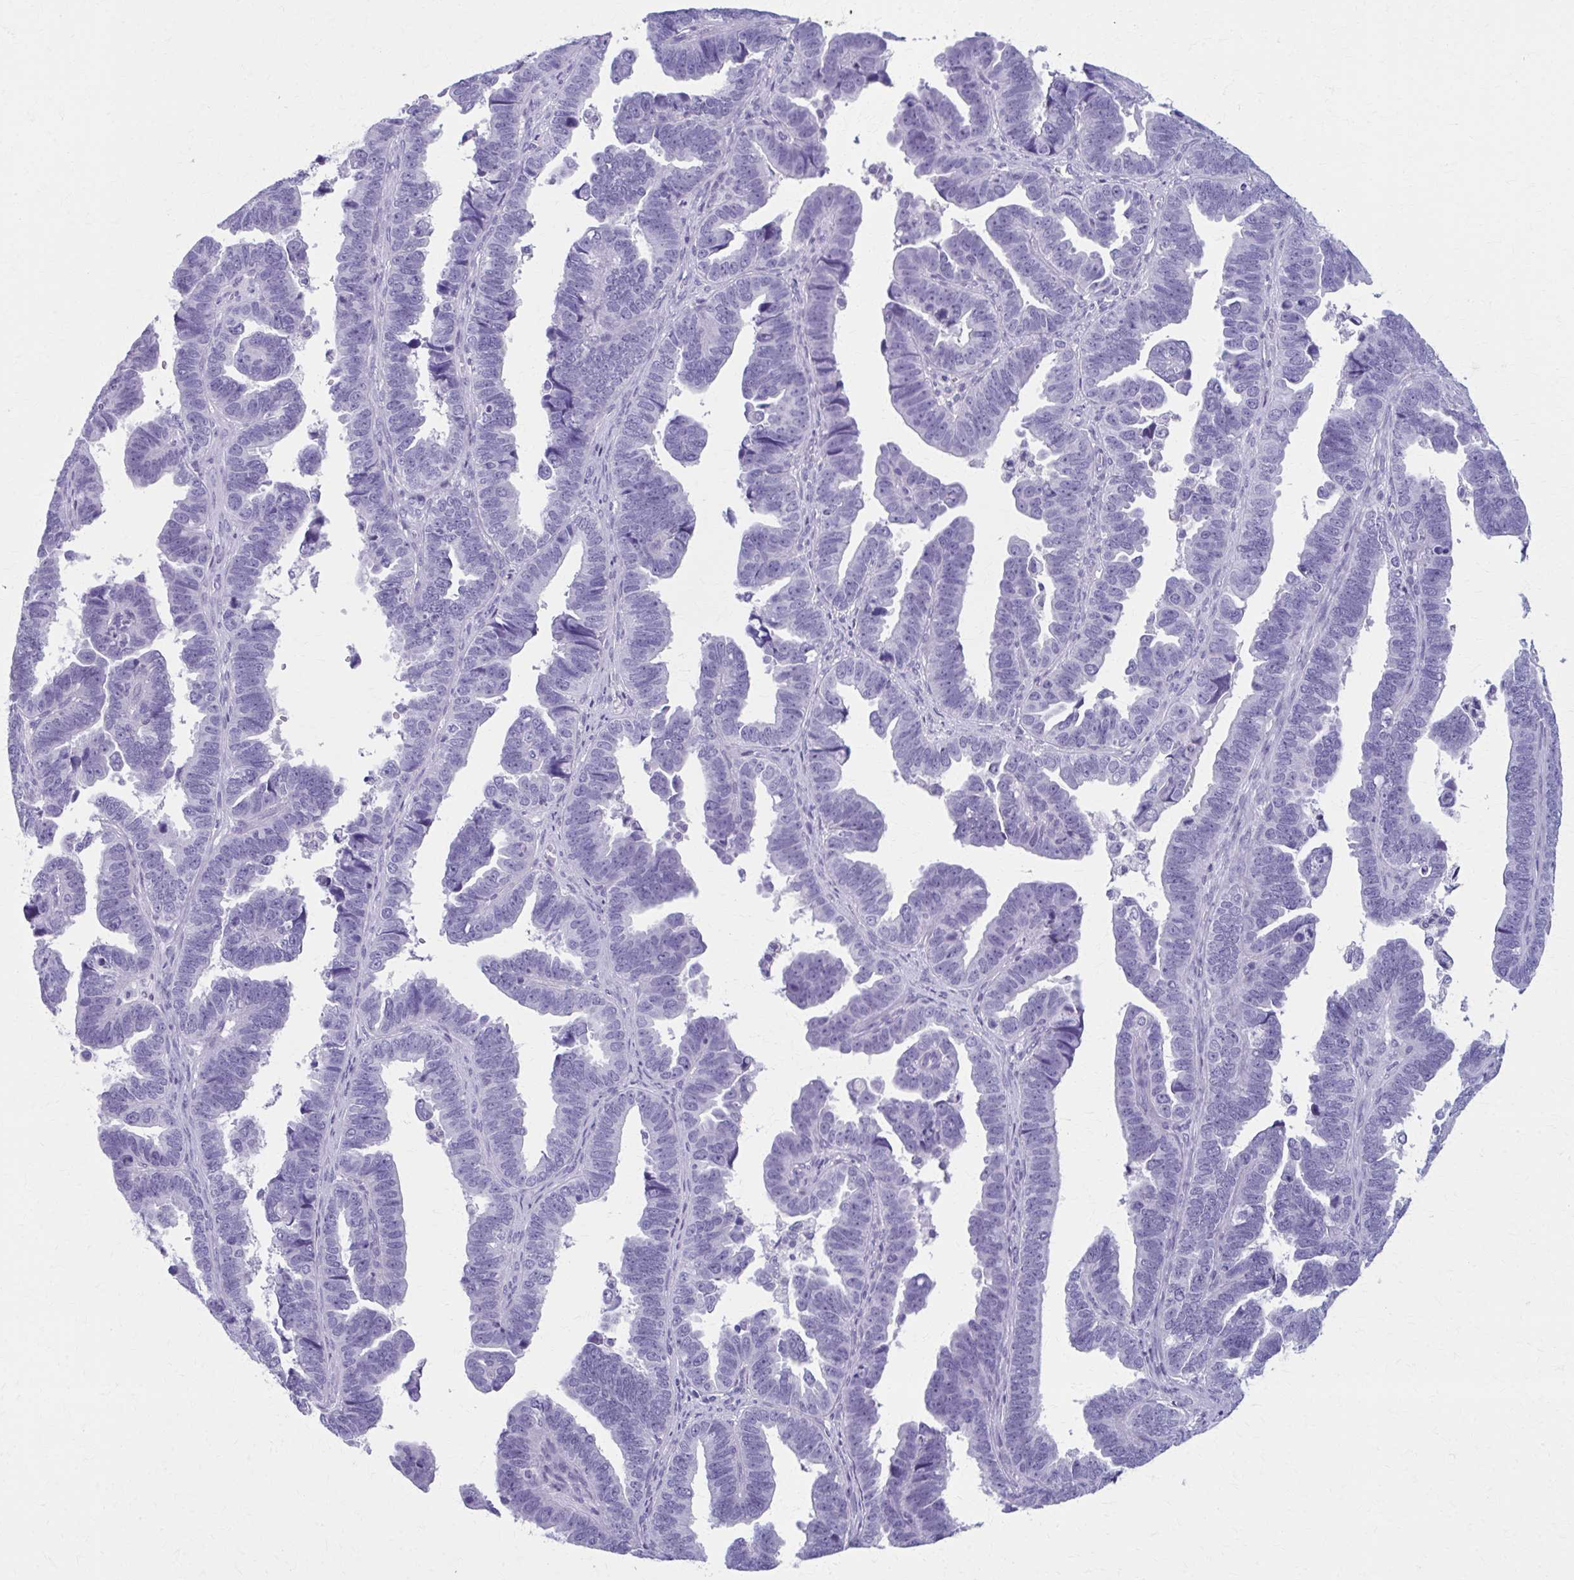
{"staining": {"intensity": "negative", "quantity": "none", "location": "none"}, "tissue": "endometrial cancer", "cell_type": "Tumor cells", "image_type": "cancer", "snomed": [{"axis": "morphology", "description": "Adenocarcinoma, NOS"}, {"axis": "topography", "description": "Endometrium"}], "caption": "Endometrial cancer was stained to show a protein in brown. There is no significant staining in tumor cells.", "gene": "MPLKIP", "patient": {"sex": "female", "age": 75}}